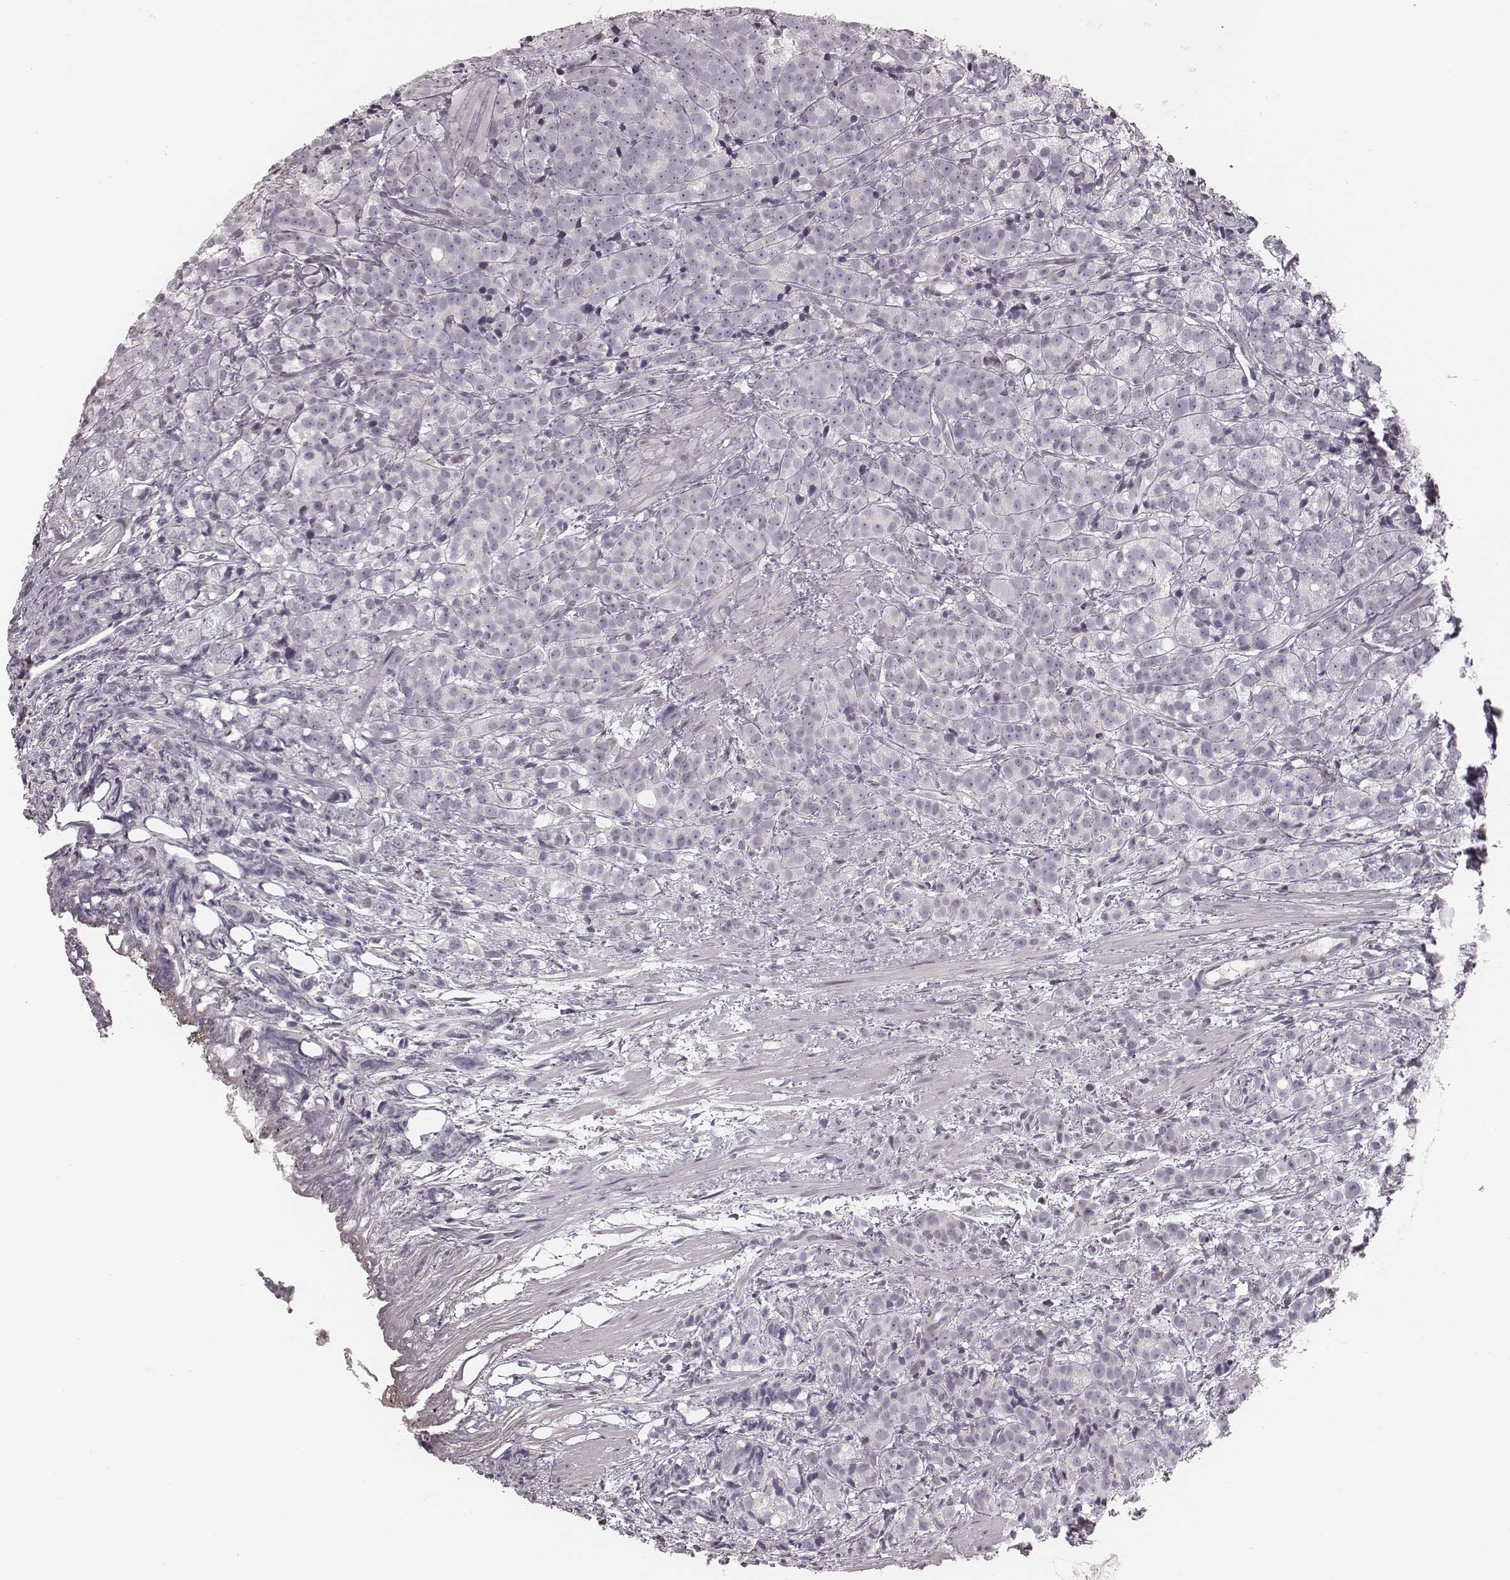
{"staining": {"intensity": "negative", "quantity": "none", "location": "none"}, "tissue": "prostate cancer", "cell_type": "Tumor cells", "image_type": "cancer", "snomed": [{"axis": "morphology", "description": "Adenocarcinoma, High grade"}, {"axis": "topography", "description": "Prostate"}], "caption": "IHC photomicrograph of neoplastic tissue: human prostate cancer (high-grade adenocarcinoma) stained with DAB (3,3'-diaminobenzidine) reveals no significant protein staining in tumor cells.", "gene": "S100Z", "patient": {"sex": "male", "age": 53}}